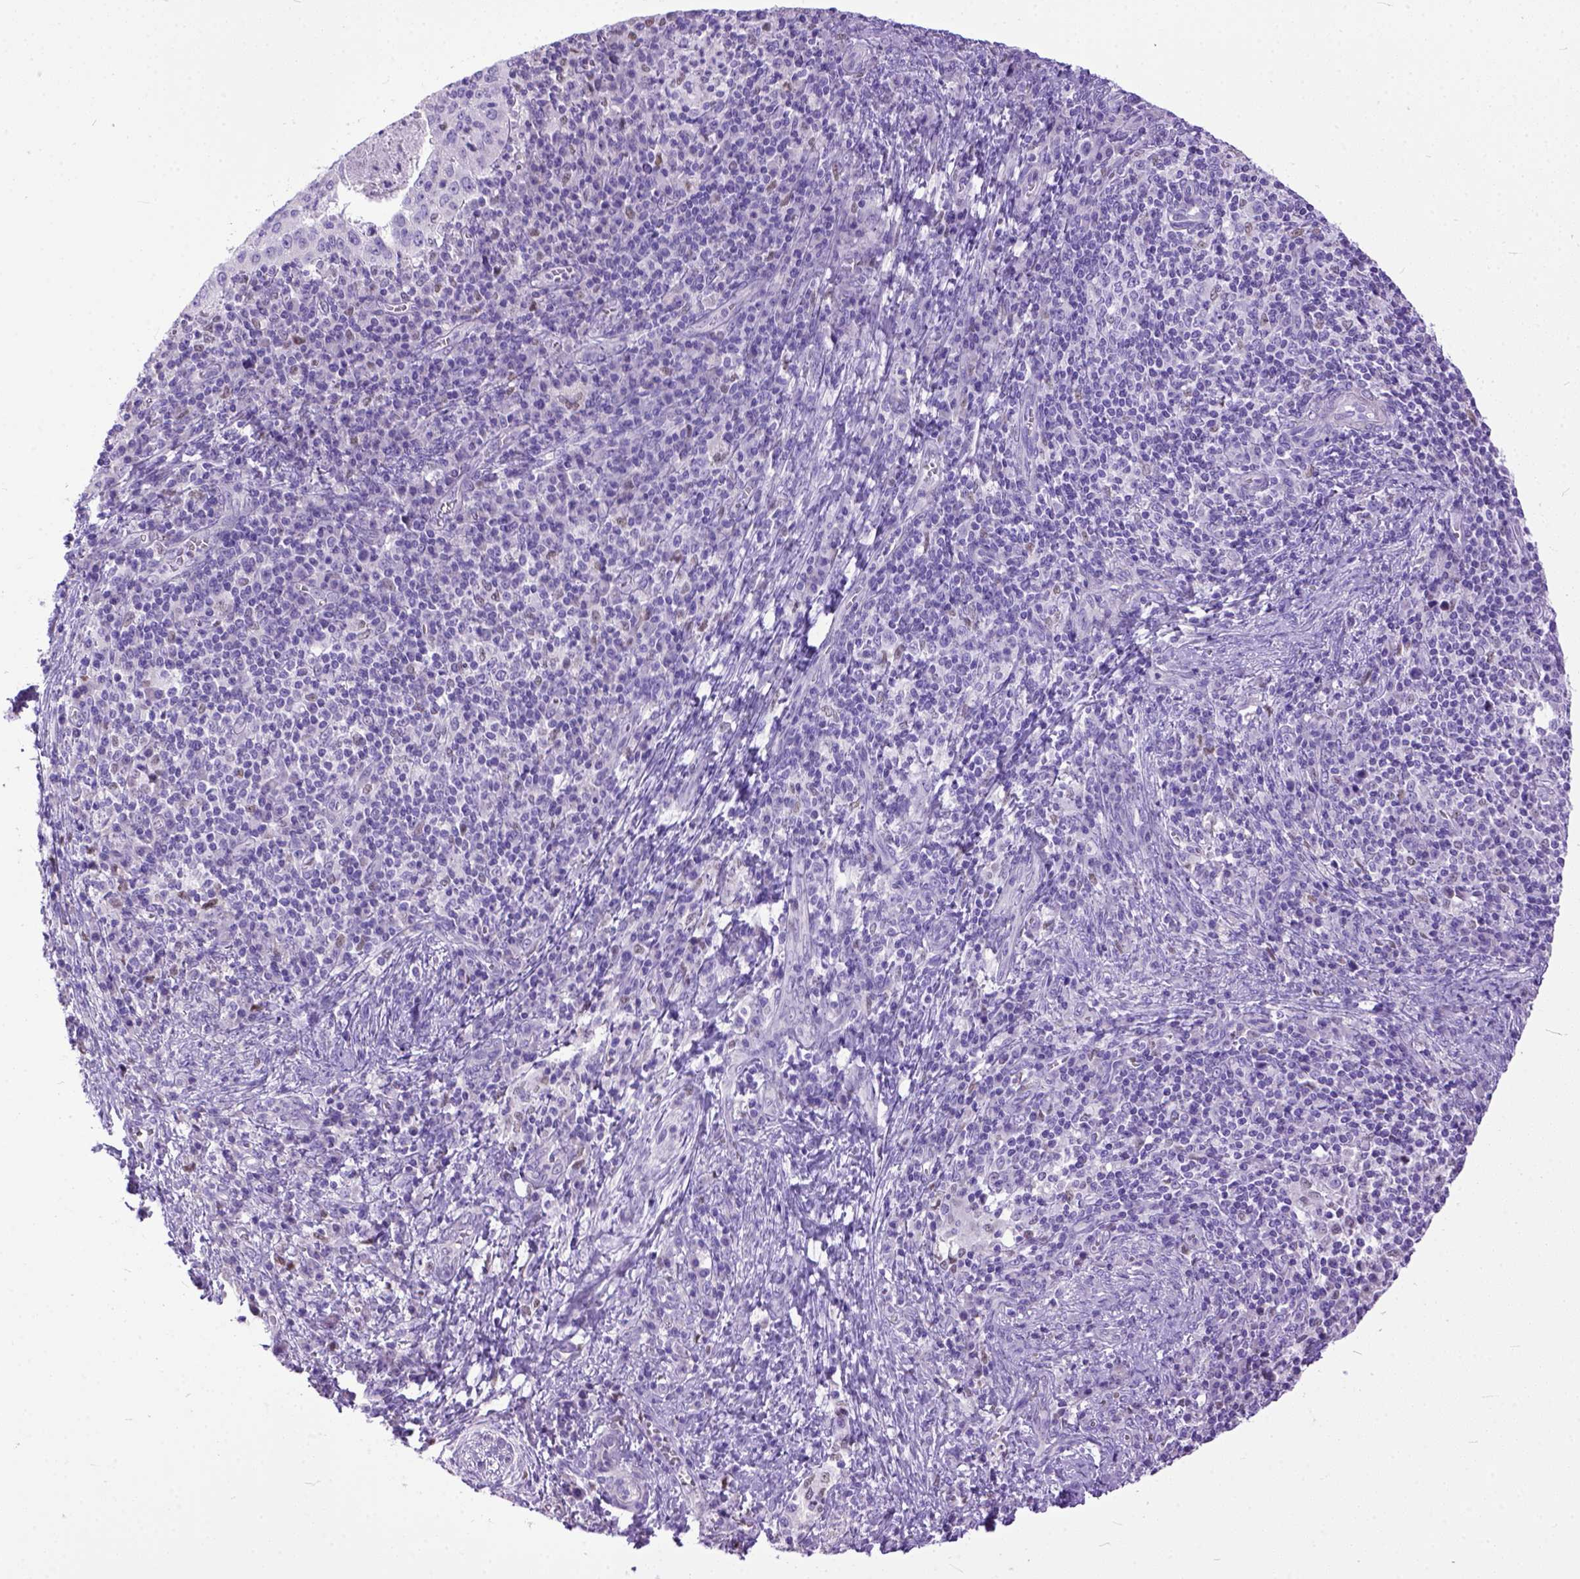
{"staining": {"intensity": "negative", "quantity": "none", "location": "none"}, "tissue": "cervical cancer", "cell_type": "Tumor cells", "image_type": "cancer", "snomed": [{"axis": "morphology", "description": "Squamous cell carcinoma, NOS"}, {"axis": "topography", "description": "Cervix"}], "caption": "The image displays no staining of tumor cells in squamous cell carcinoma (cervical).", "gene": "CRB1", "patient": {"sex": "female", "age": 39}}